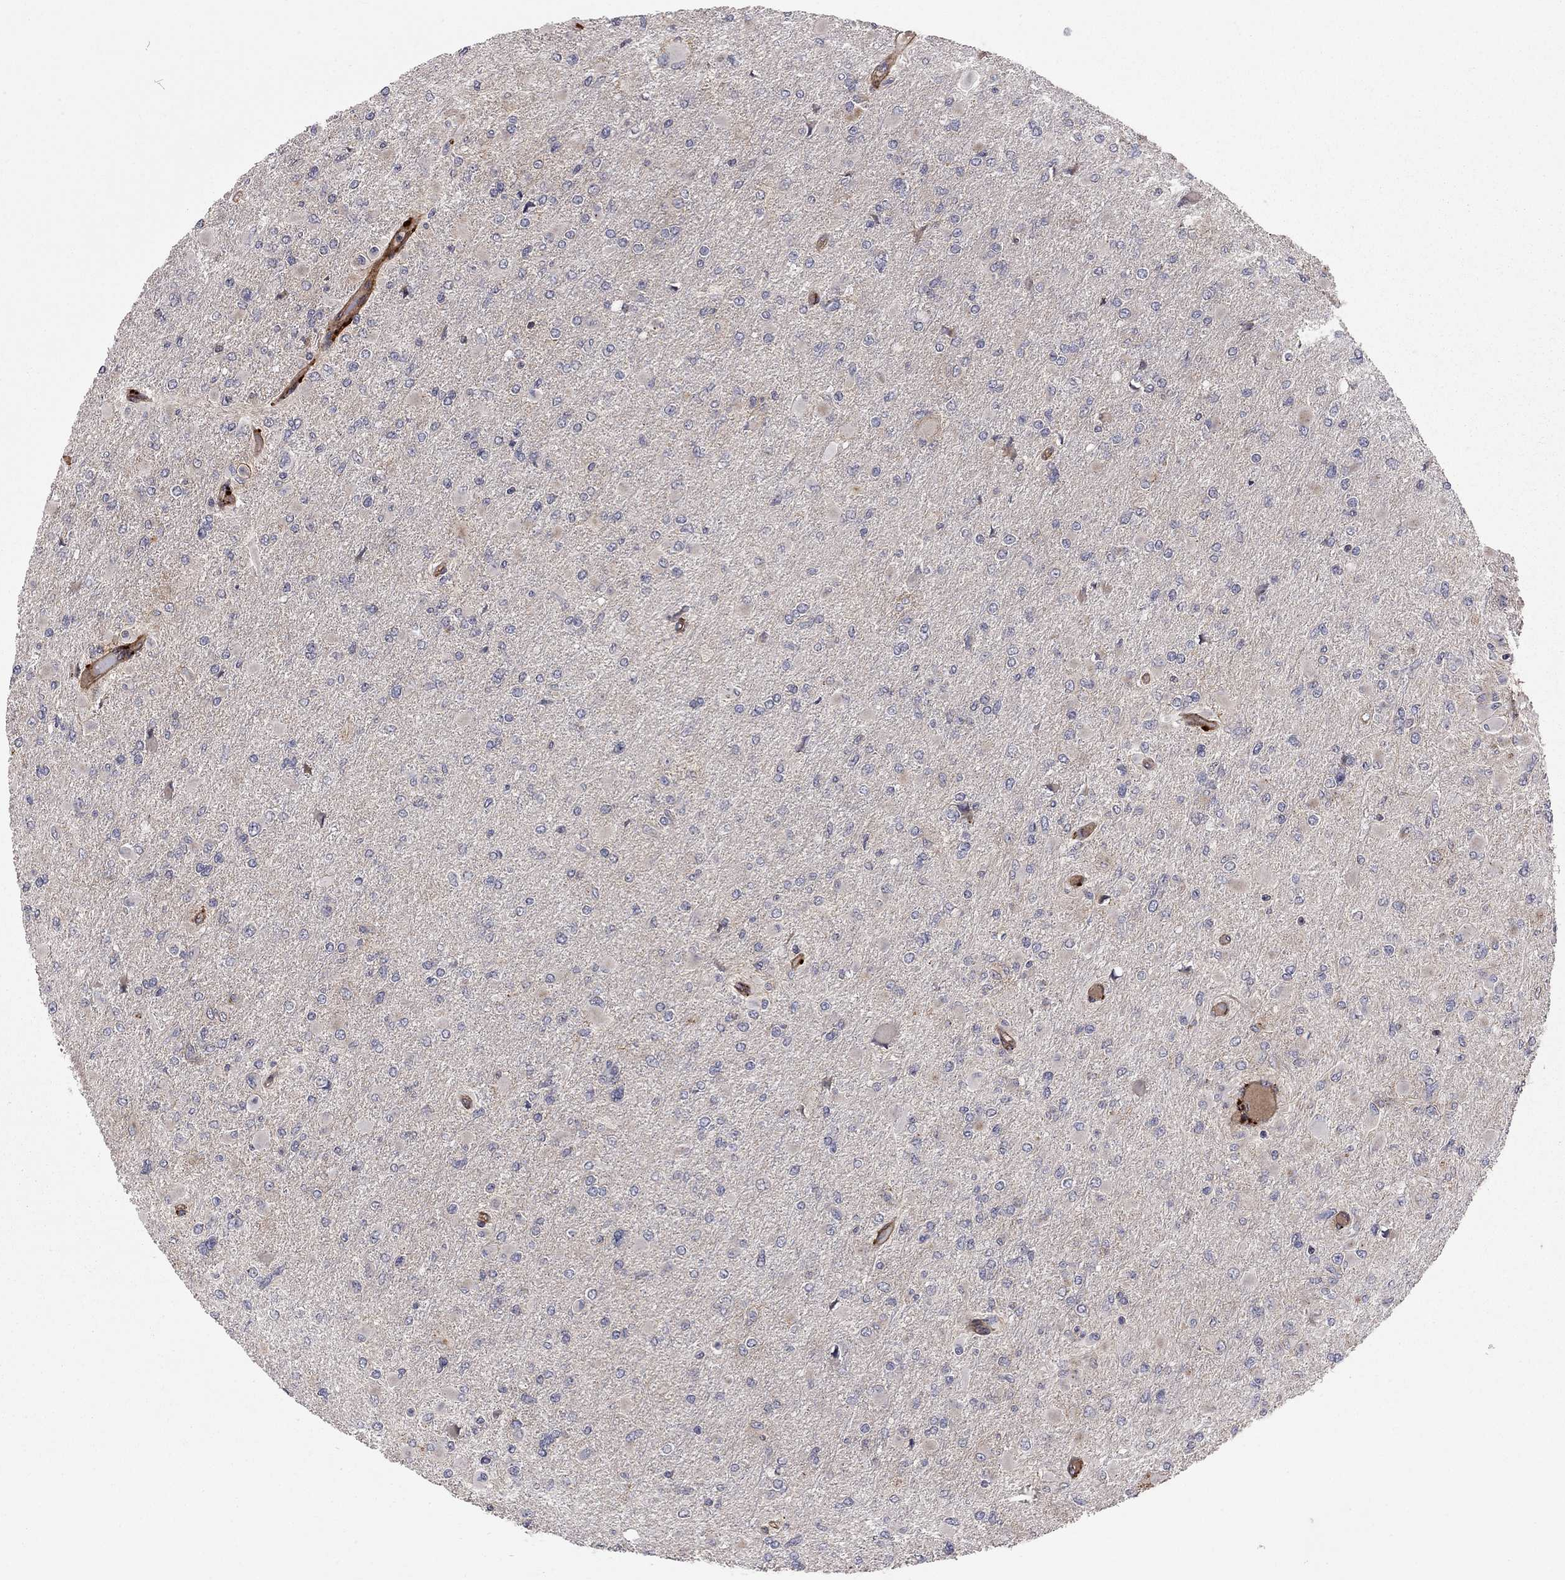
{"staining": {"intensity": "negative", "quantity": "none", "location": "none"}, "tissue": "glioma", "cell_type": "Tumor cells", "image_type": "cancer", "snomed": [{"axis": "morphology", "description": "Glioma, malignant, High grade"}, {"axis": "topography", "description": "Cerebral cortex"}], "caption": "This micrograph is of glioma stained with IHC to label a protein in brown with the nuclei are counter-stained blue. There is no positivity in tumor cells. (DAB immunohistochemistry (IHC), high magnification).", "gene": "RASEF", "patient": {"sex": "female", "age": 36}}